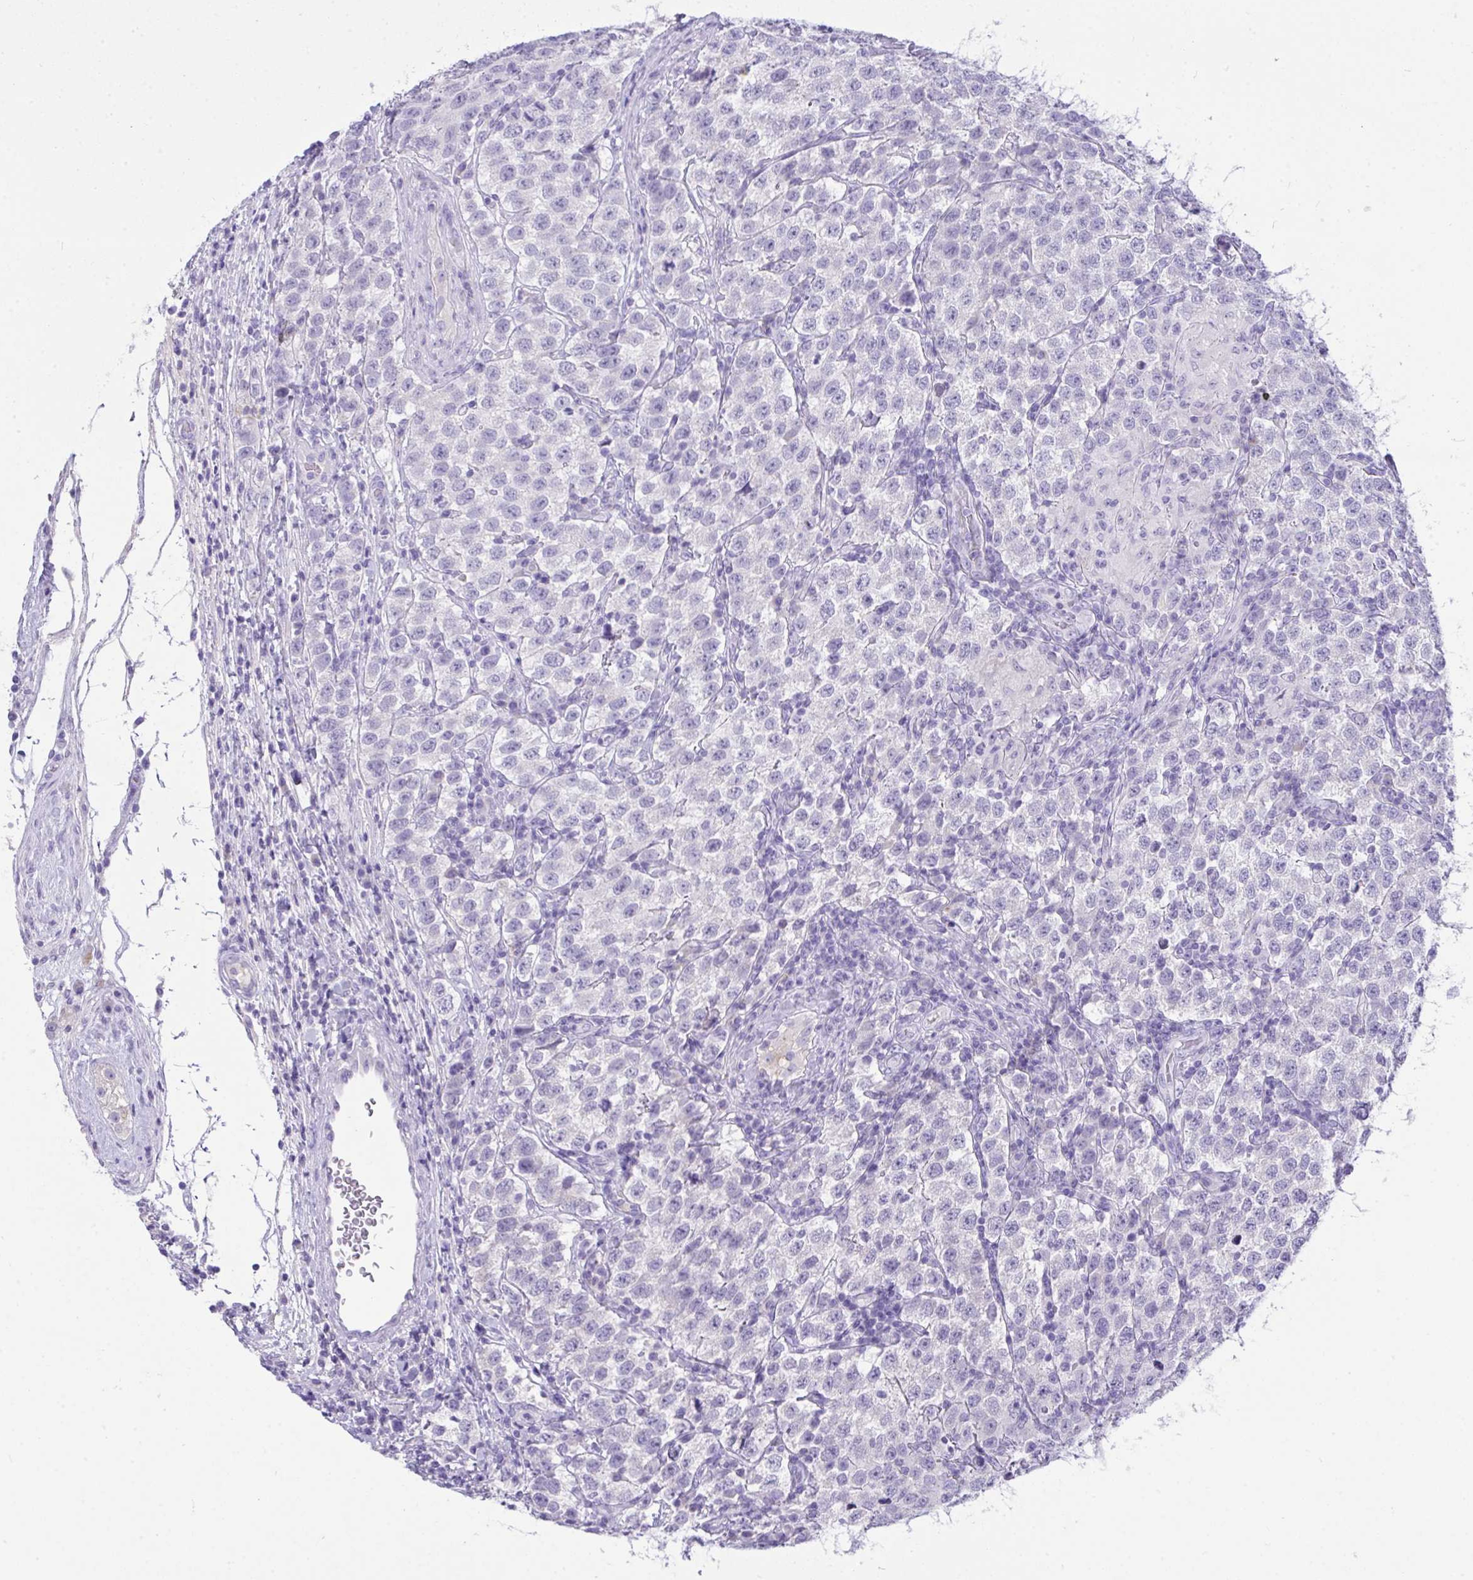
{"staining": {"intensity": "negative", "quantity": "none", "location": "none"}, "tissue": "testis cancer", "cell_type": "Tumor cells", "image_type": "cancer", "snomed": [{"axis": "morphology", "description": "Seminoma, NOS"}, {"axis": "topography", "description": "Testis"}], "caption": "Immunohistochemical staining of seminoma (testis) demonstrates no significant positivity in tumor cells.", "gene": "GLB1L2", "patient": {"sex": "male", "age": 34}}